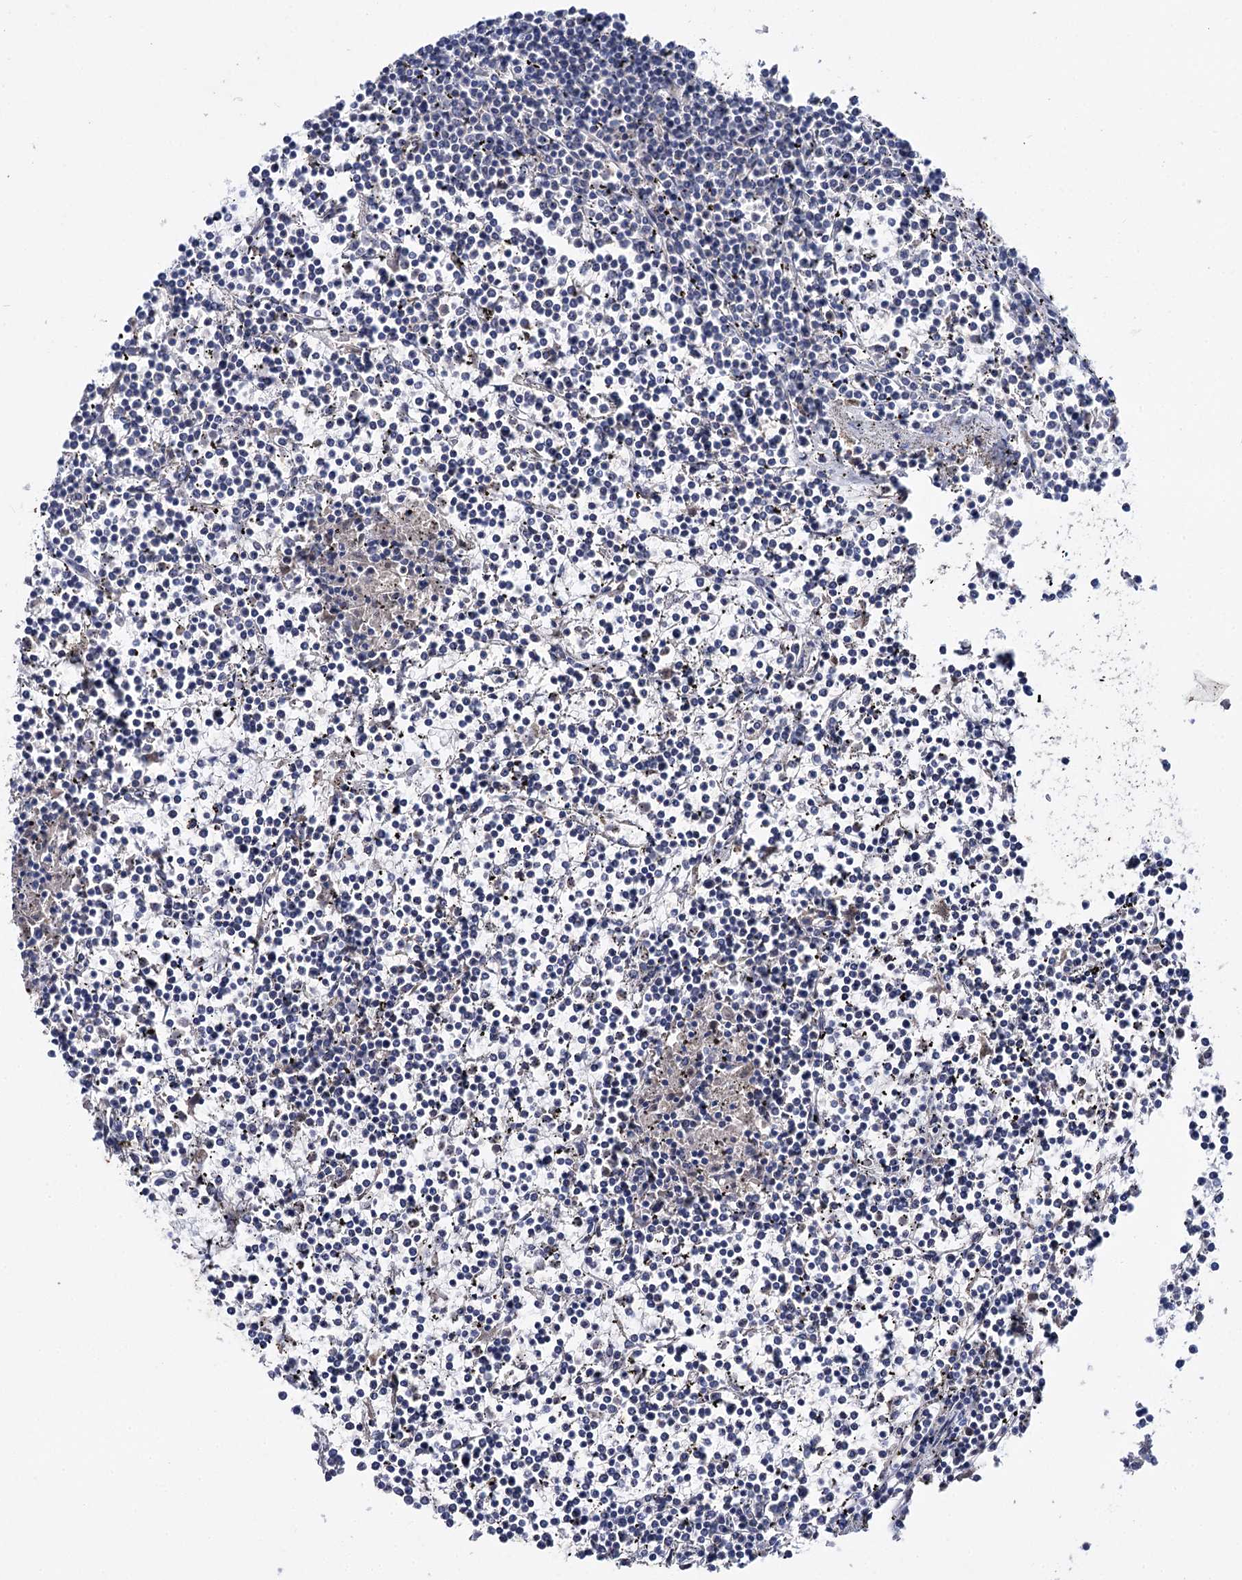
{"staining": {"intensity": "negative", "quantity": "none", "location": "none"}, "tissue": "lymphoma", "cell_type": "Tumor cells", "image_type": "cancer", "snomed": [{"axis": "morphology", "description": "Malignant lymphoma, non-Hodgkin's type, Low grade"}, {"axis": "topography", "description": "Spleen"}], "caption": "Immunohistochemical staining of malignant lymphoma, non-Hodgkin's type (low-grade) displays no significant staining in tumor cells. (DAB IHC with hematoxylin counter stain).", "gene": "CLPB", "patient": {"sex": "female", "age": 19}}